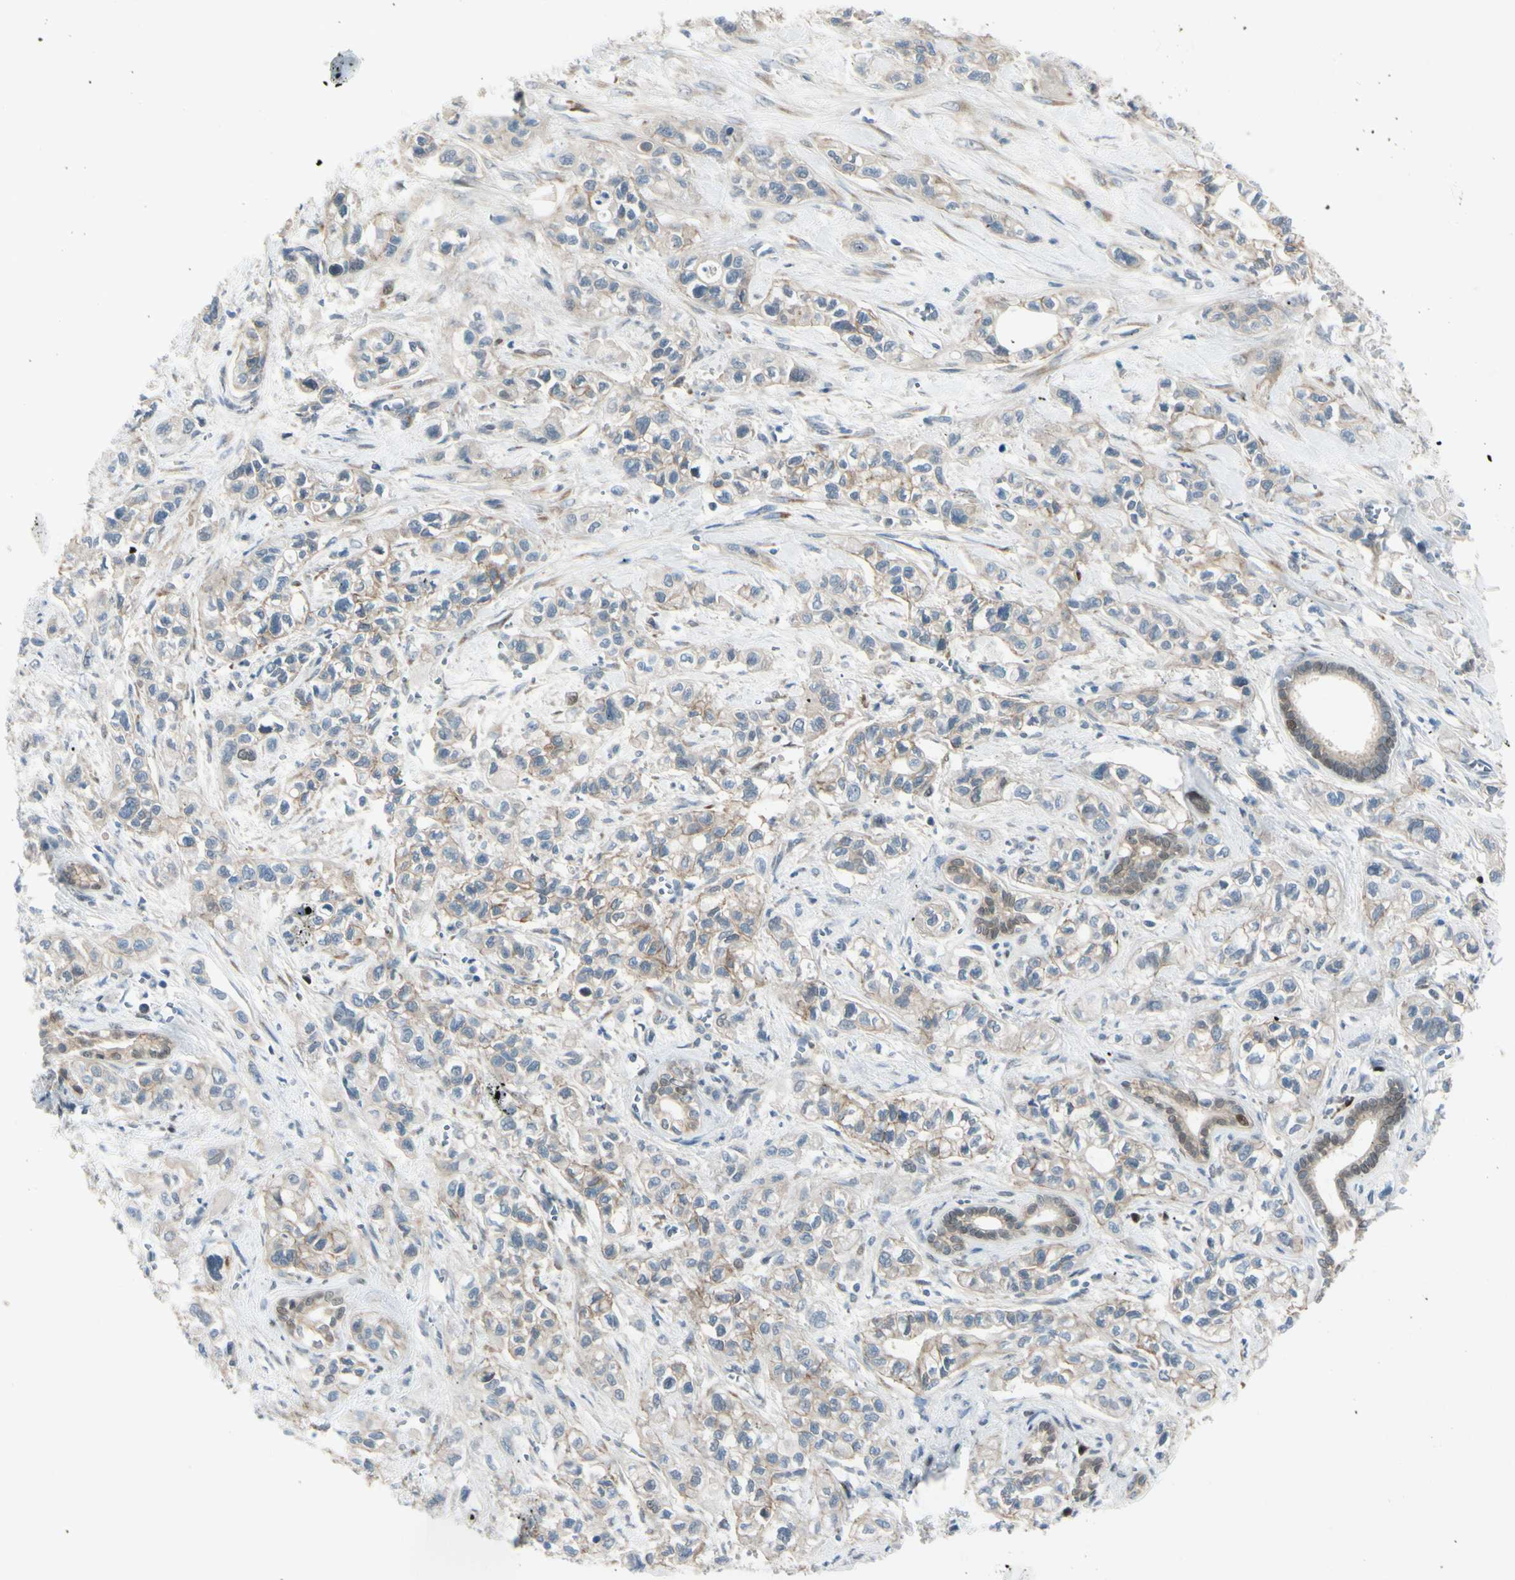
{"staining": {"intensity": "weak", "quantity": "25%-75%", "location": "cytoplasmic/membranous"}, "tissue": "pancreatic cancer", "cell_type": "Tumor cells", "image_type": "cancer", "snomed": [{"axis": "morphology", "description": "Adenocarcinoma, NOS"}, {"axis": "topography", "description": "Pancreas"}], "caption": "Adenocarcinoma (pancreatic) stained with a protein marker reveals weak staining in tumor cells.", "gene": "PTTG1", "patient": {"sex": "male", "age": 74}}